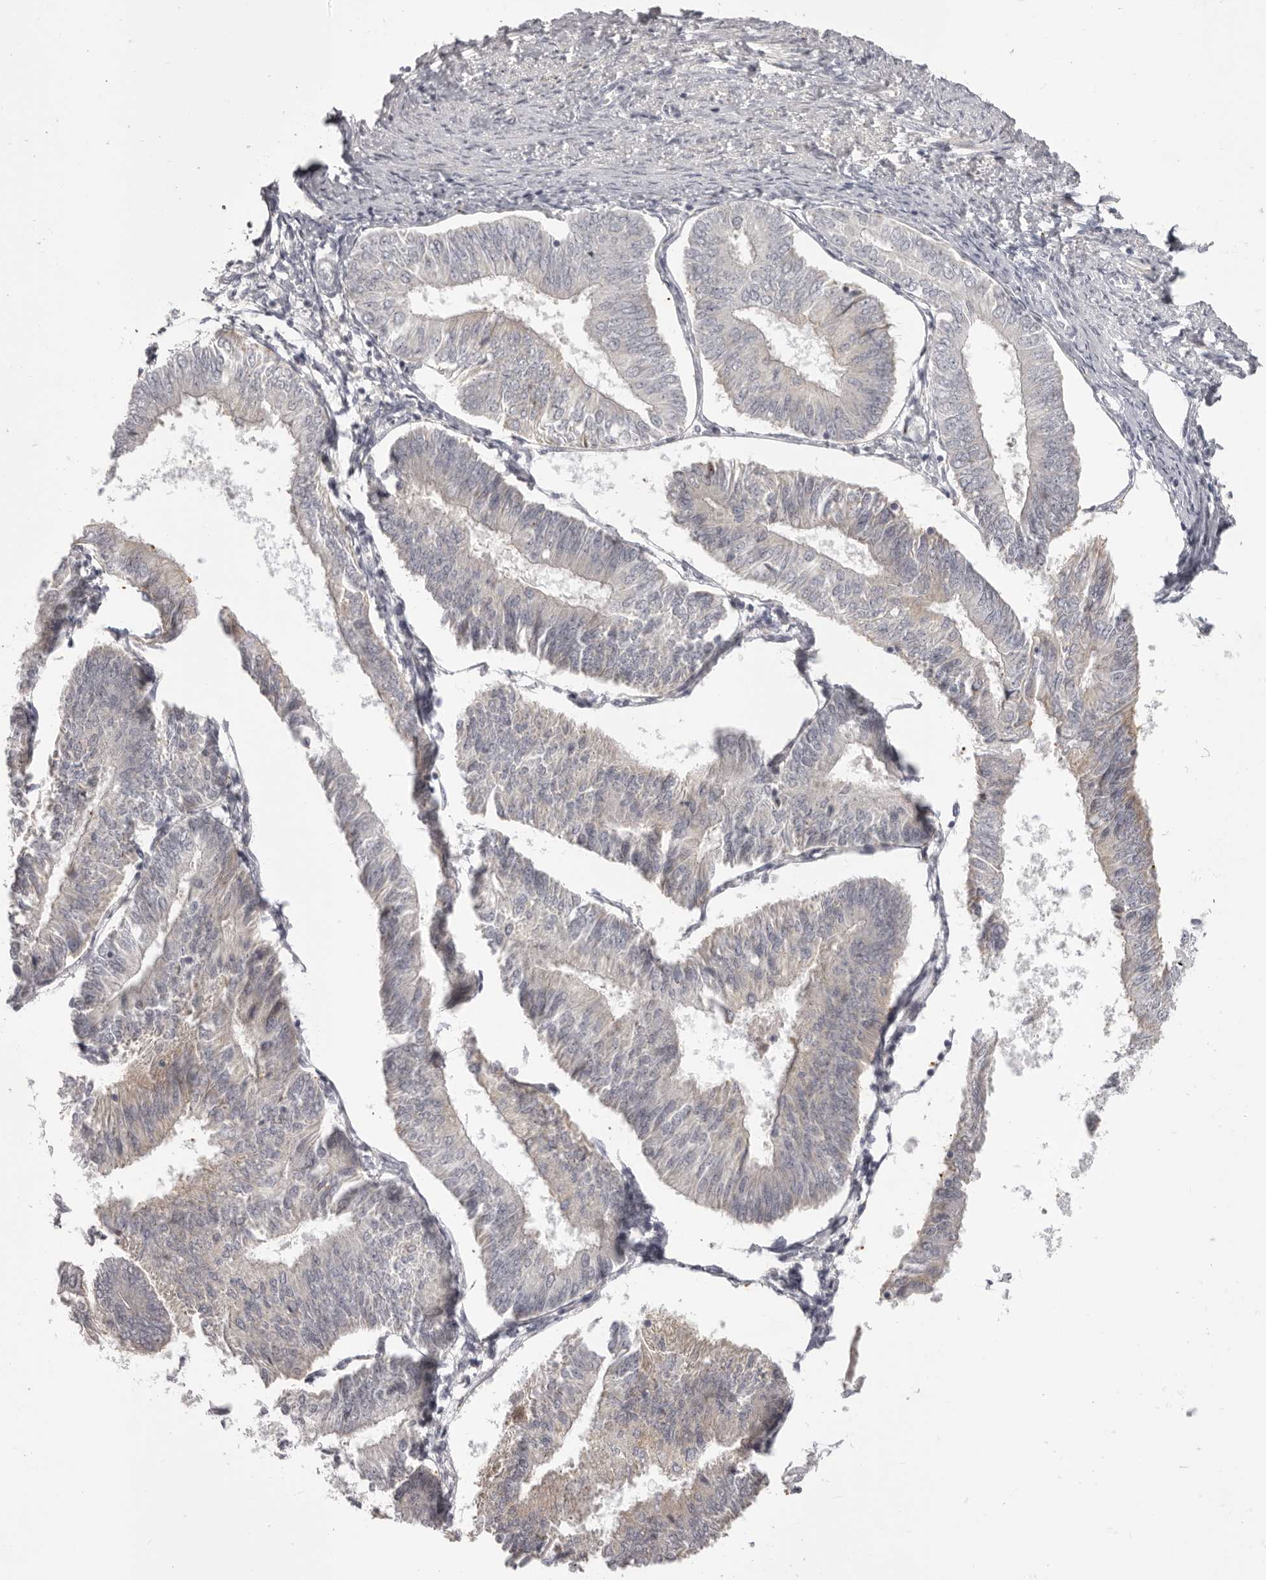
{"staining": {"intensity": "negative", "quantity": "none", "location": "none"}, "tissue": "endometrial cancer", "cell_type": "Tumor cells", "image_type": "cancer", "snomed": [{"axis": "morphology", "description": "Adenocarcinoma, NOS"}, {"axis": "topography", "description": "Endometrium"}], "caption": "Image shows no protein staining in tumor cells of endometrial cancer tissue.", "gene": "OTUD3", "patient": {"sex": "female", "age": 58}}